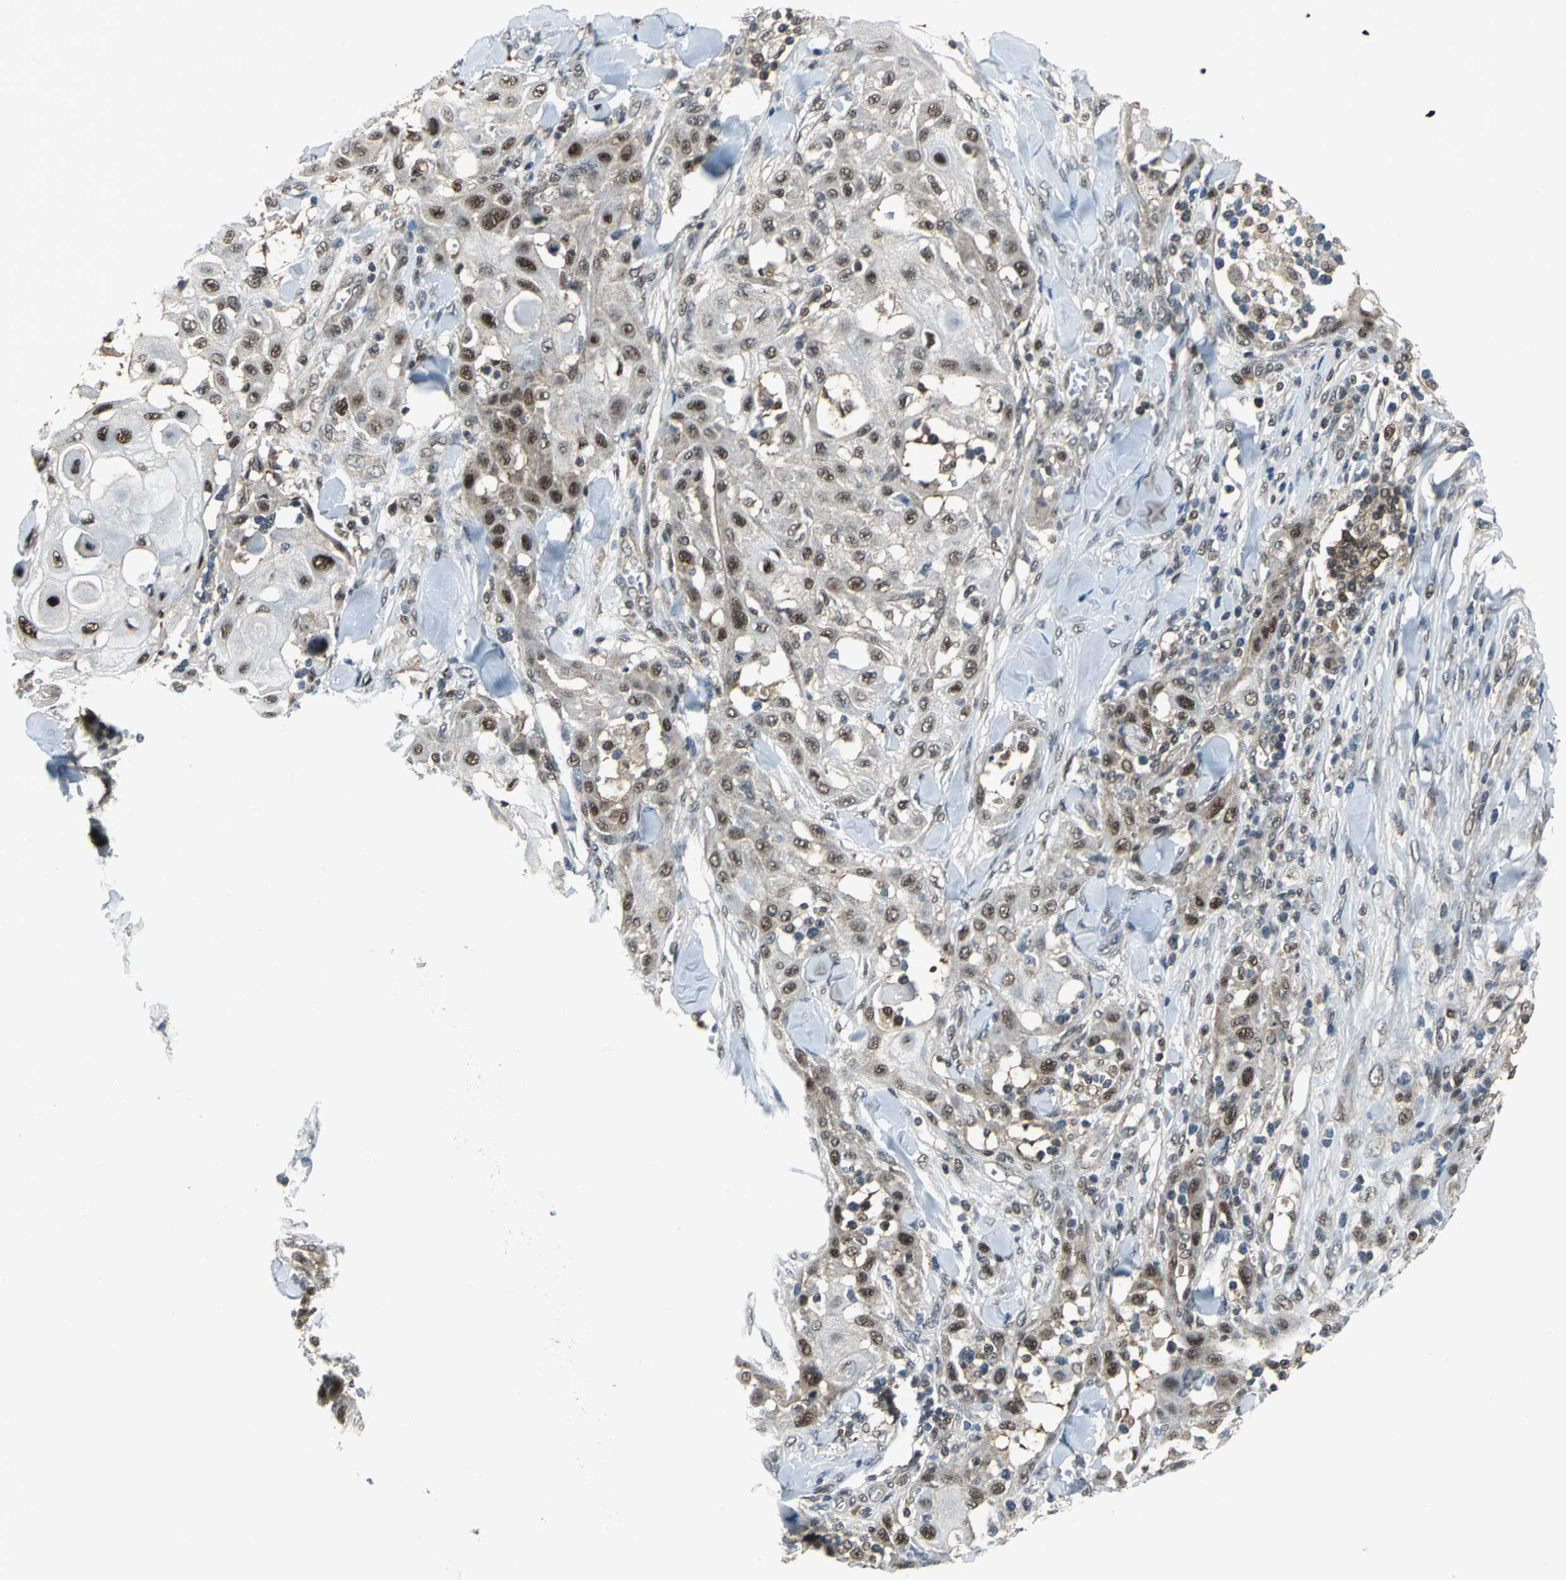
{"staining": {"intensity": "moderate", "quantity": "25%-75%", "location": "nuclear"}, "tissue": "skin cancer", "cell_type": "Tumor cells", "image_type": "cancer", "snomed": [{"axis": "morphology", "description": "Squamous cell carcinoma, NOS"}, {"axis": "topography", "description": "Skin"}], "caption": "Skin squamous cell carcinoma stained with immunohistochemistry (IHC) demonstrates moderate nuclear expression in about 25%-75% of tumor cells.", "gene": "PSMA4", "patient": {"sex": "male", "age": 24}}